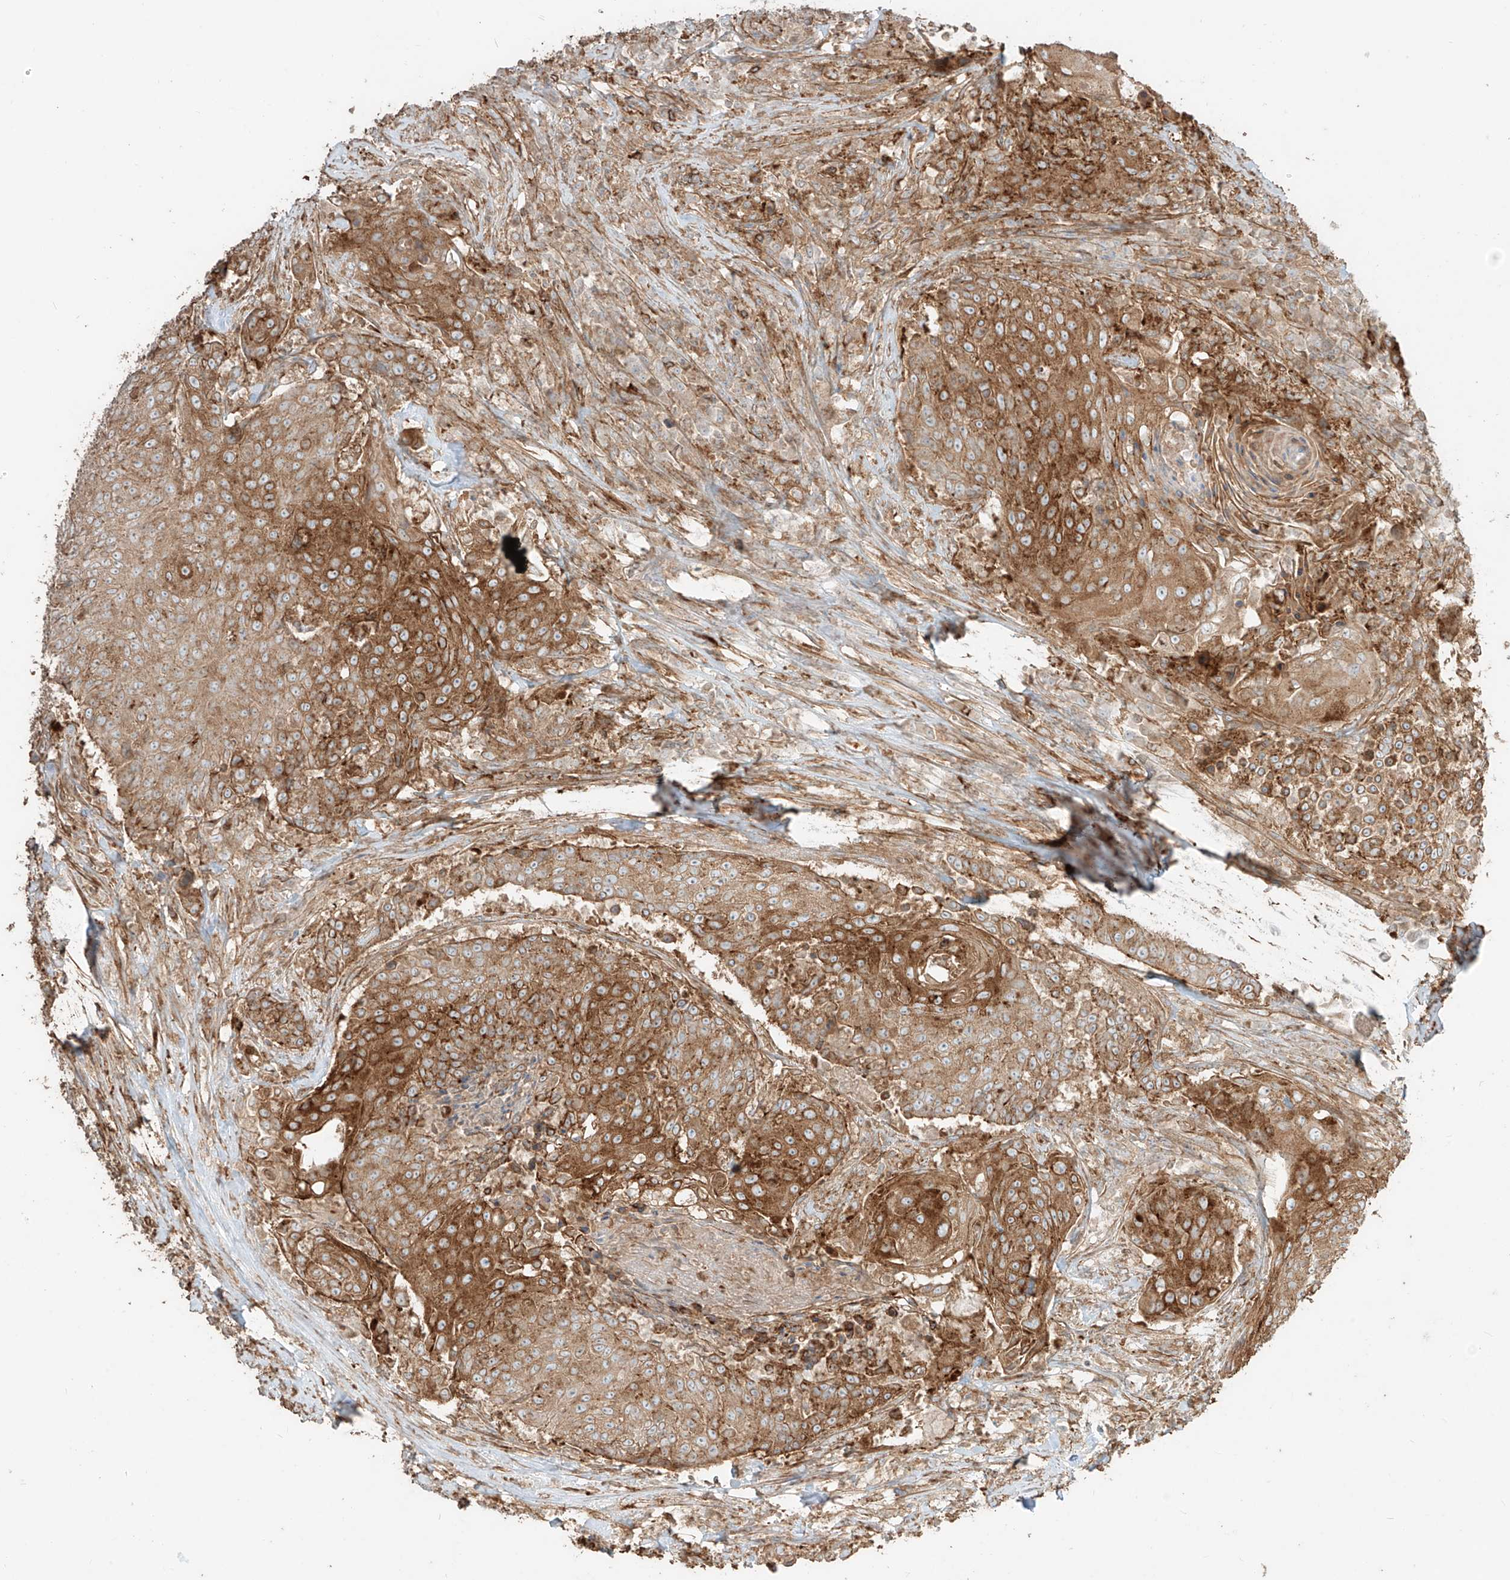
{"staining": {"intensity": "strong", "quantity": ">75%", "location": "cytoplasmic/membranous"}, "tissue": "urothelial cancer", "cell_type": "Tumor cells", "image_type": "cancer", "snomed": [{"axis": "morphology", "description": "Urothelial carcinoma, High grade"}, {"axis": "topography", "description": "Urinary bladder"}], "caption": "An IHC histopathology image of neoplastic tissue is shown. Protein staining in brown highlights strong cytoplasmic/membranous positivity in urothelial carcinoma (high-grade) within tumor cells. Nuclei are stained in blue.", "gene": "CCDC115", "patient": {"sex": "female", "age": 63}}